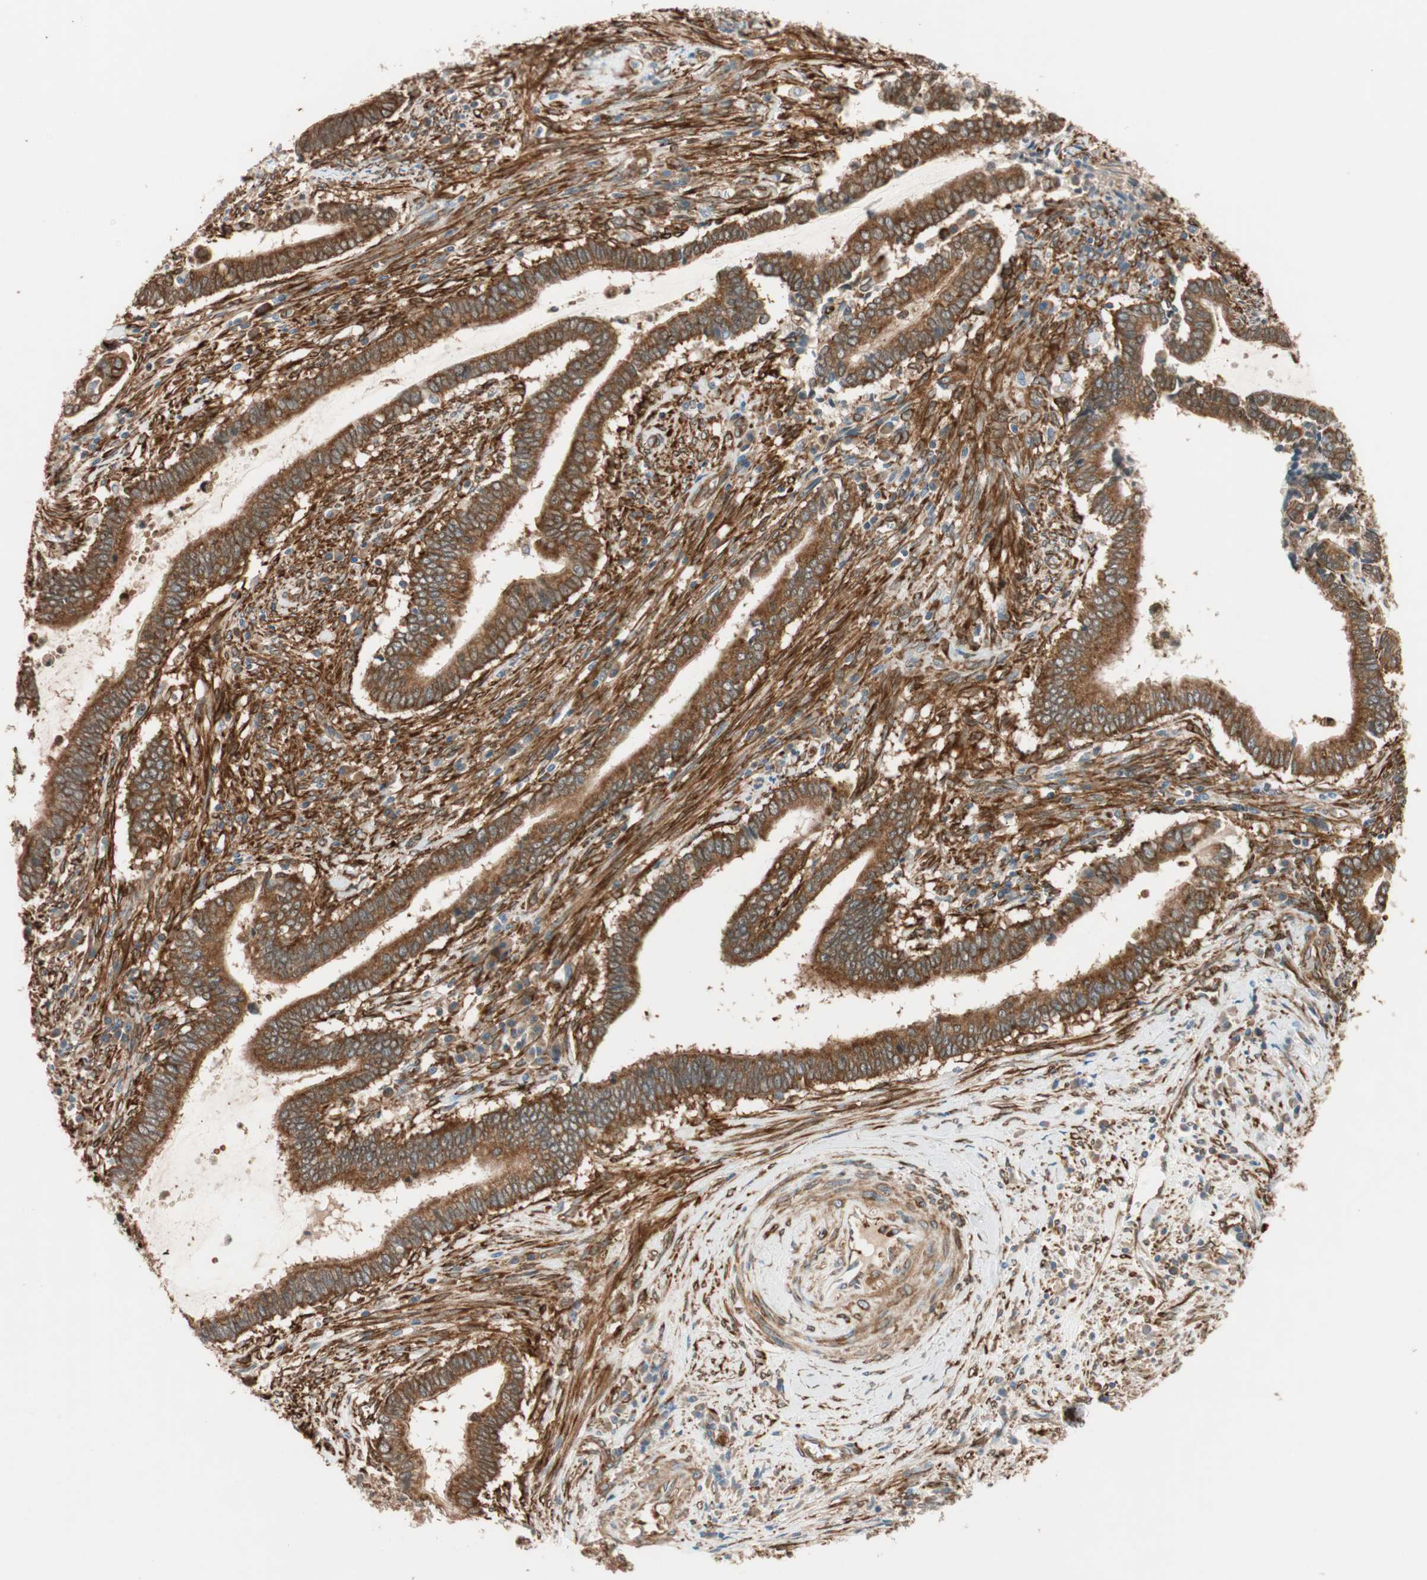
{"staining": {"intensity": "strong", "quantity": ">75%", "location": "cytoplasmic/membranous"}, "tissue": "cervical cancer", "cell_type": "Tumor cells", "image_type": "cancer", "snomed": [{"axis": "morphology", "description": "Adenocarcinoma, NOS"}, {"axis": "topography", "description": "Cervix"}], "caption": "Cervical adenocarcinoma was stained to show a protein in brown. There is high levels of strong cytoplasmic/membranous staining in about >75% of tumor cells.", "gene": "WASL", "patient": {"sex": "female", "age": 44}}